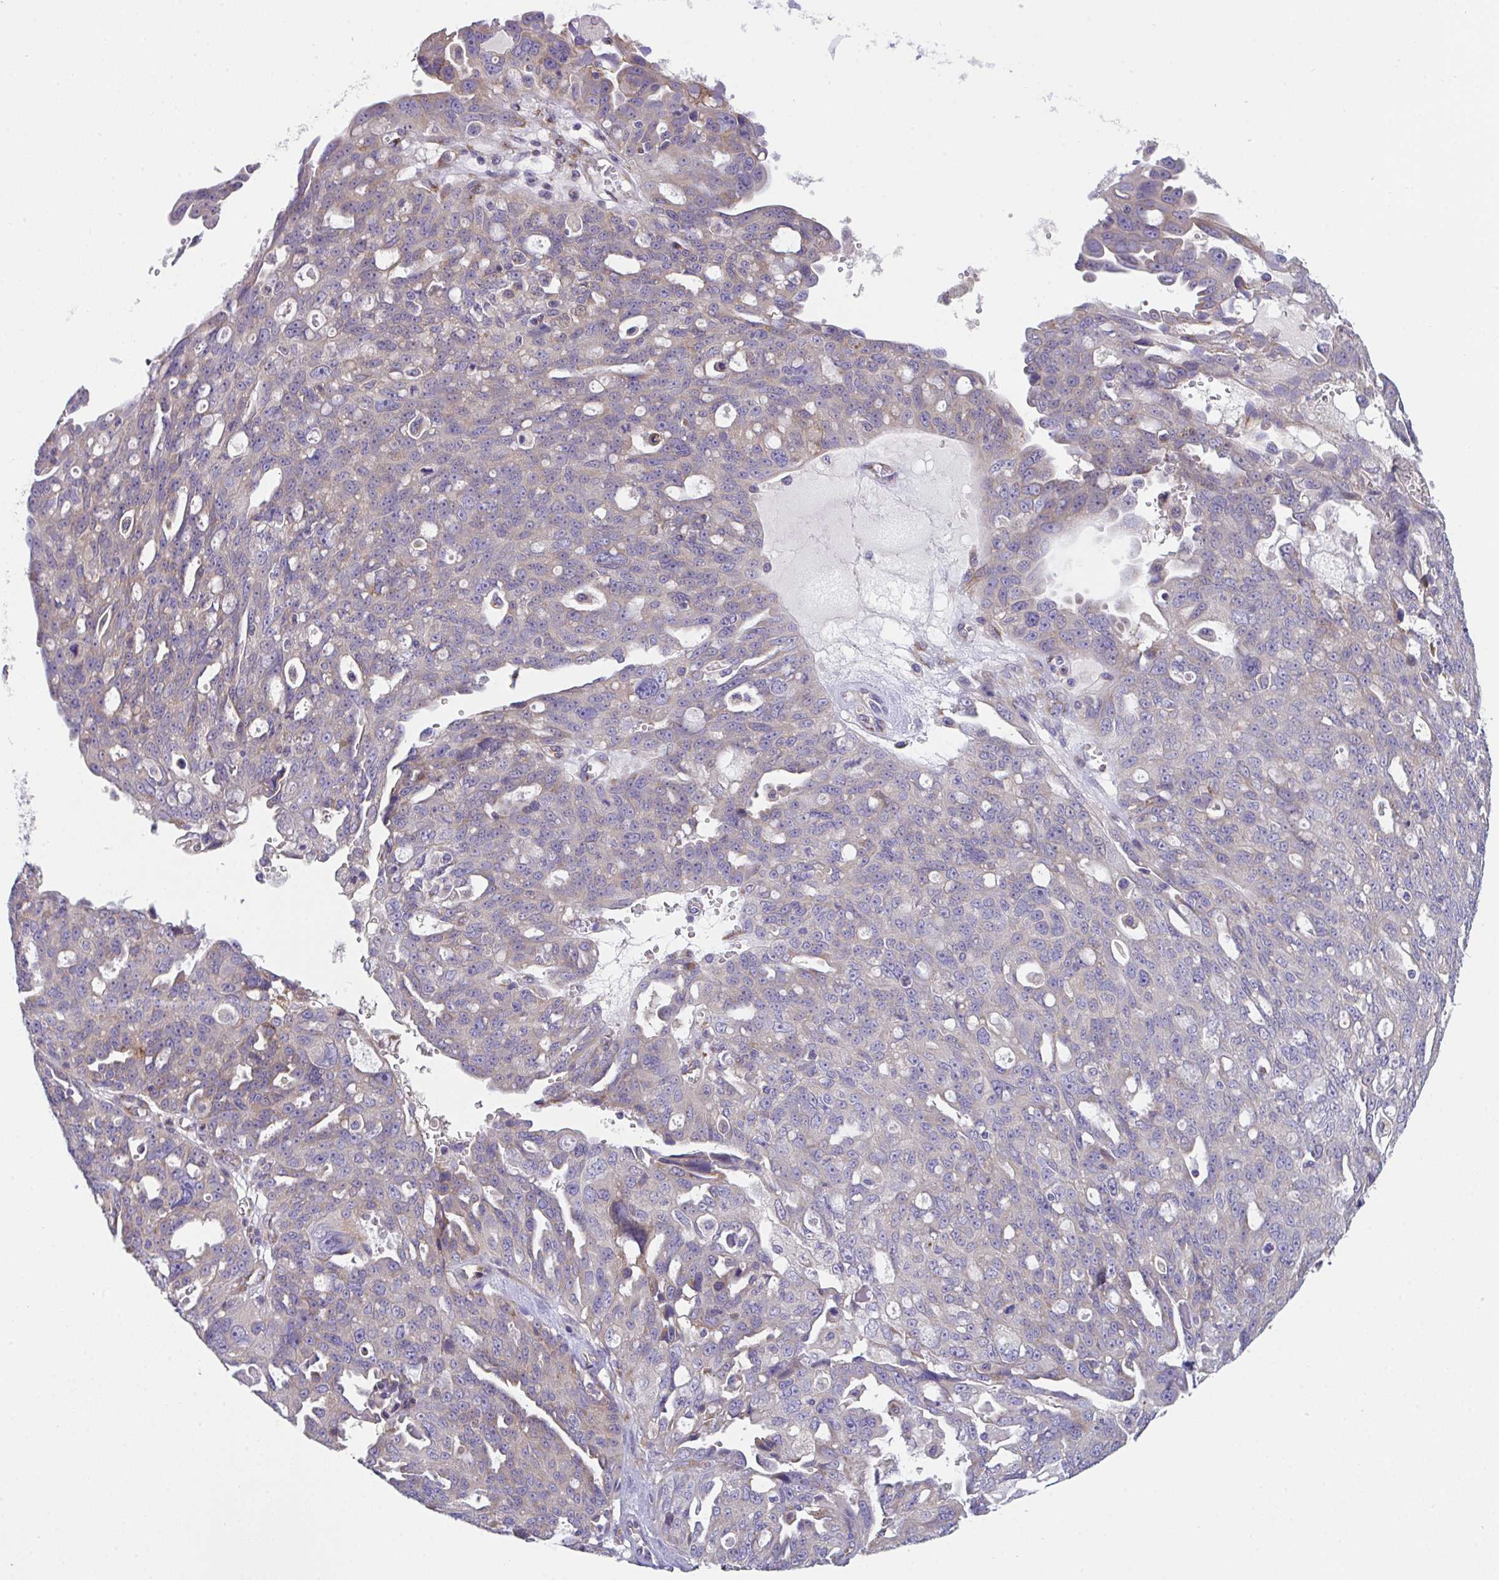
{"staining": {"intensity": "weak", "quantity": "<25%", "location": "cytoplasmic/membranous"}, "tissue": "ovarian cancer", "cell_type": "Tumor cells", "image_type": "cancer", "snomed": [{"axis": "morphology", "description": "Carcinoma, endometroid"}, {"axis": "topography", "description": "Ovary"}], "caption": "This is a image of immunohistochemistry (IHC) staining of ovarian cancer, which shows no positivity in tumor cells.", "gene": "MIA3", "patient": {"sex": "female", "age": 70}}